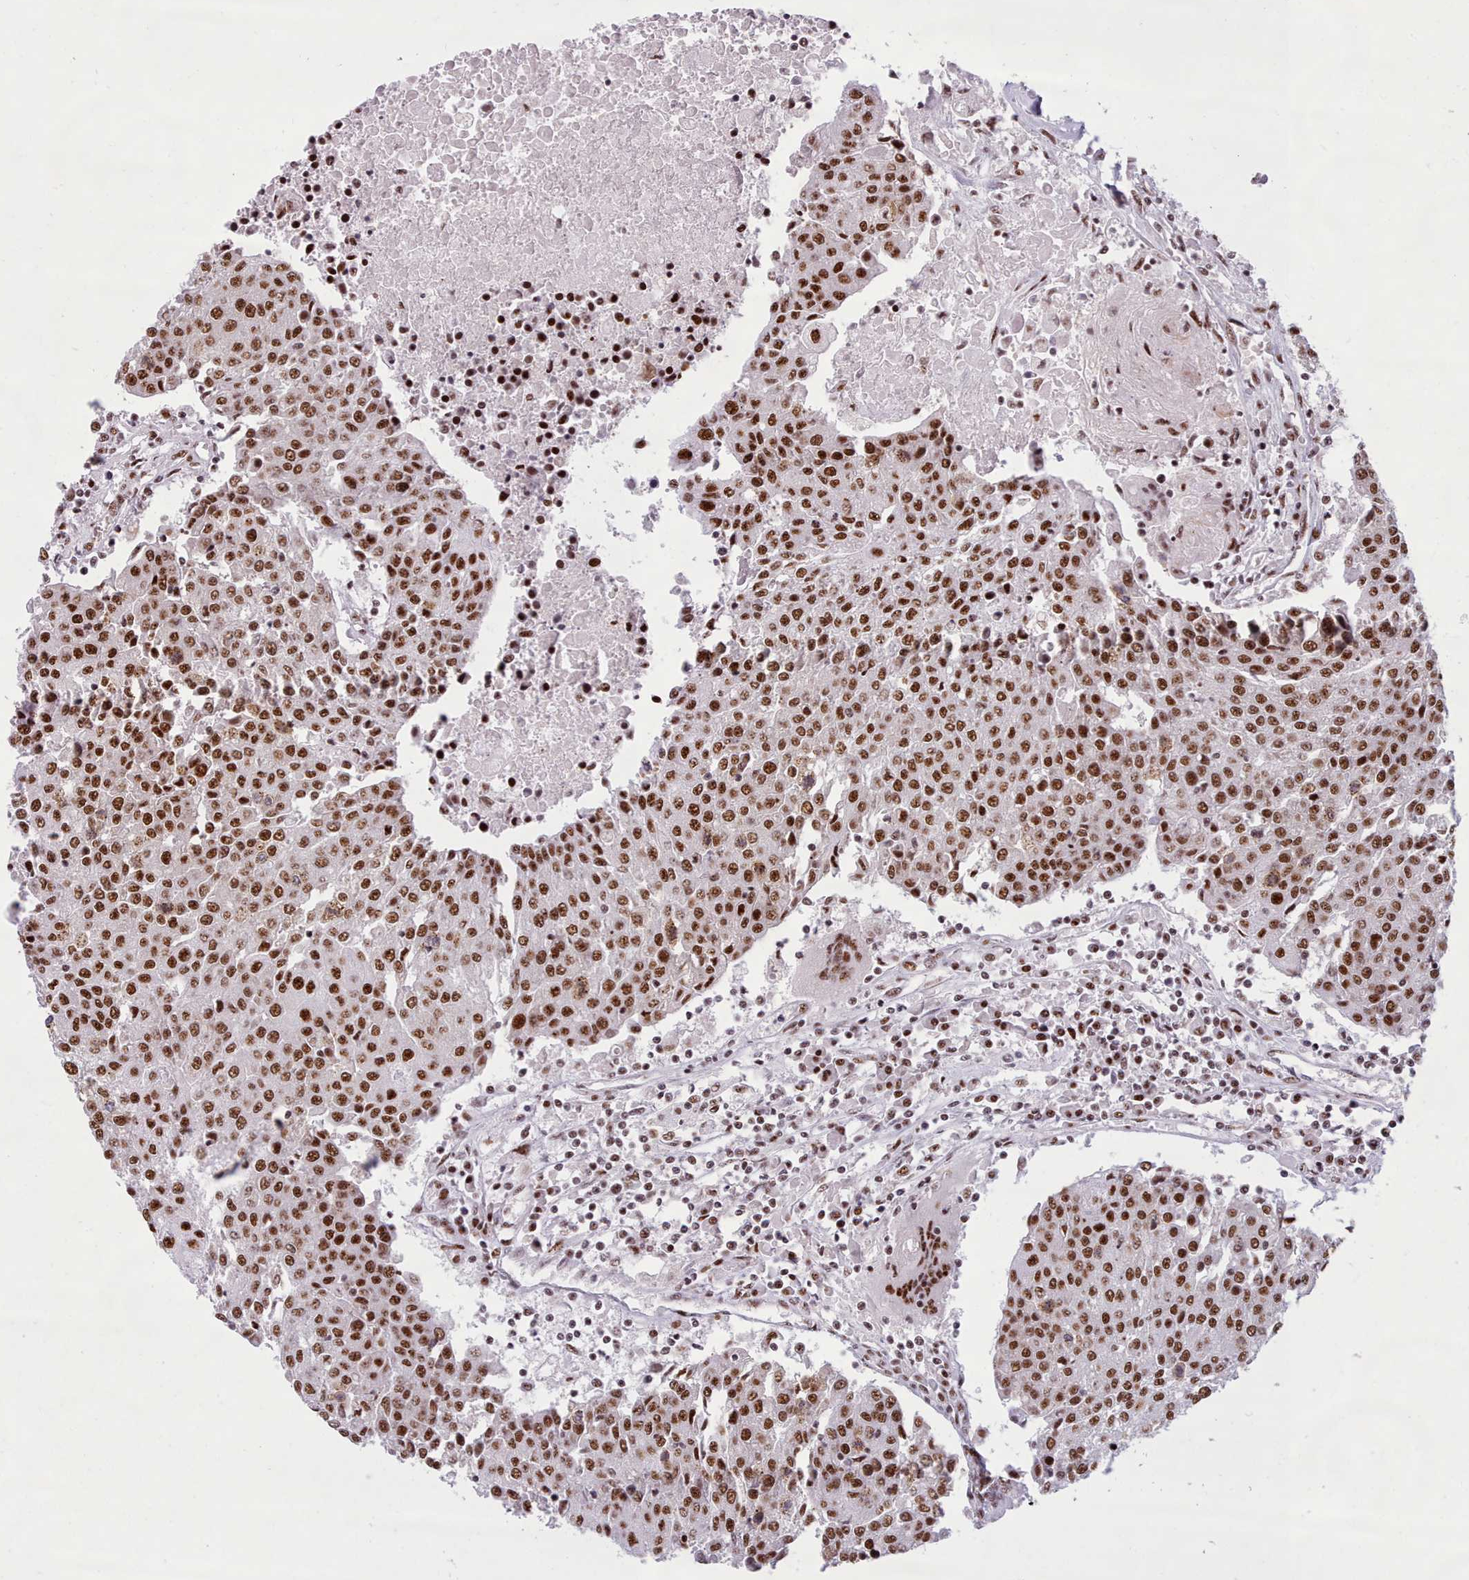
{"staining": {"intensity": "strong", "quantity": ">75%", "location": "nuclear"}, "tissue": "urothelial cancer", "cell_type": "Tumor cells", "image_type": "cancer", "snomed": [{"axis": "morphology", "description": "Urothelial carcinoma, High grade"}, {"axis": "topography", "description": "Urinary bladder"}], "caption": "Protein staining displays strong nuclear expression in about >75% of tumor cells in urothelial cancer.", "gene": "TMEM35B", "patient": {"sex": "female", "age": 85}}